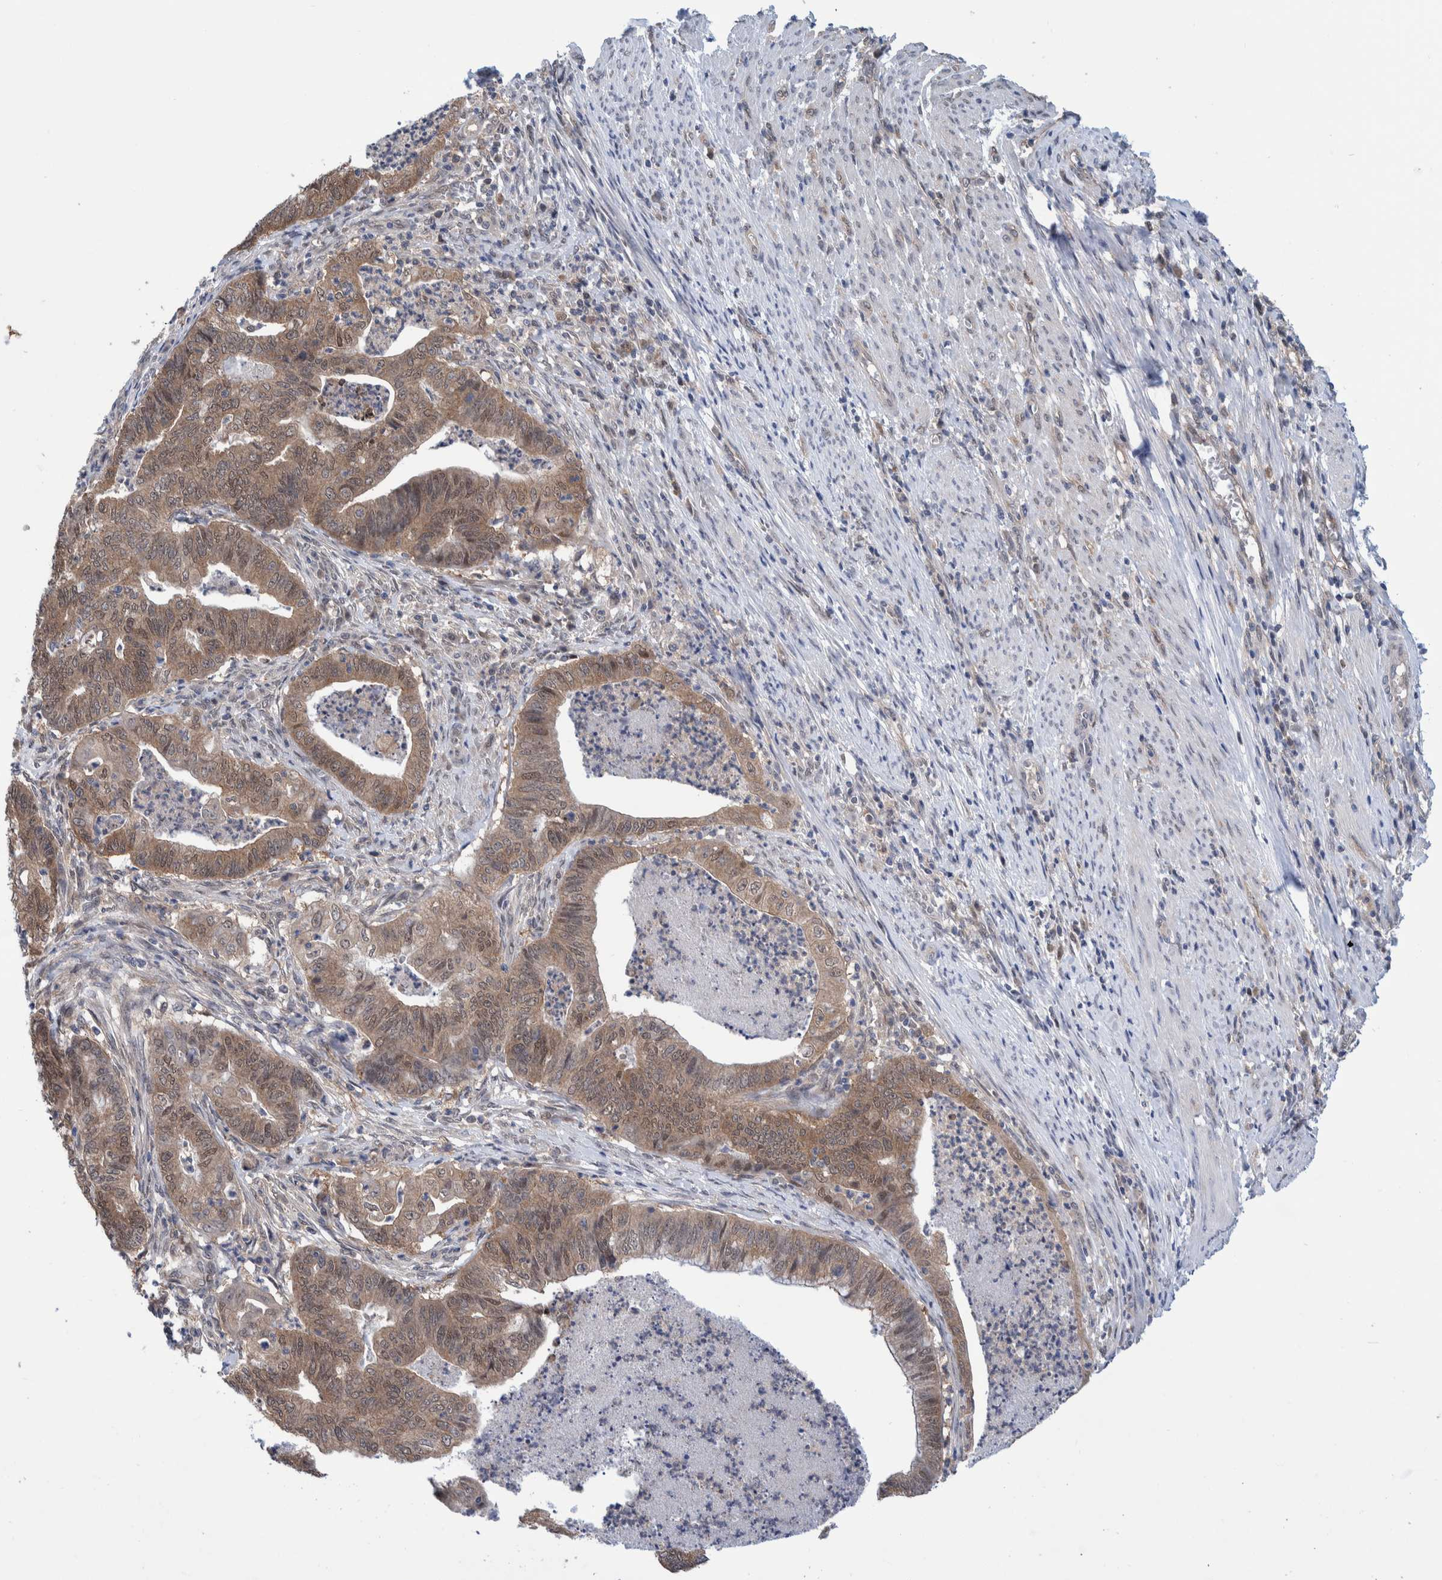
{"staining": {"intensity": "moderate", "quantity": ">75%", "location": "cytoplasmic/membranous"}, "tissue": "endometrial cancer", "cell_type": "Tumor cells", "image_type": "cancer", "snomed": [{"axis": "morphology", "description": "Polyp, NOS"}, {"axis": "morphology", "description": "Adenocarcinoma, NOS"}, {"axis": "morphology", "description": "Adenoma, NOS"}, {"axis": "topography", "description": "Endometrium"}], "caption": "There is medium levels of moderate cytoplasmic/membranous staining in tumor cells of adenoma (endometrial), as demonstrated by immunohistochemical staining (brown color).", "gene": "PFAS", "patient": {"sex": "female", "age": 79}}